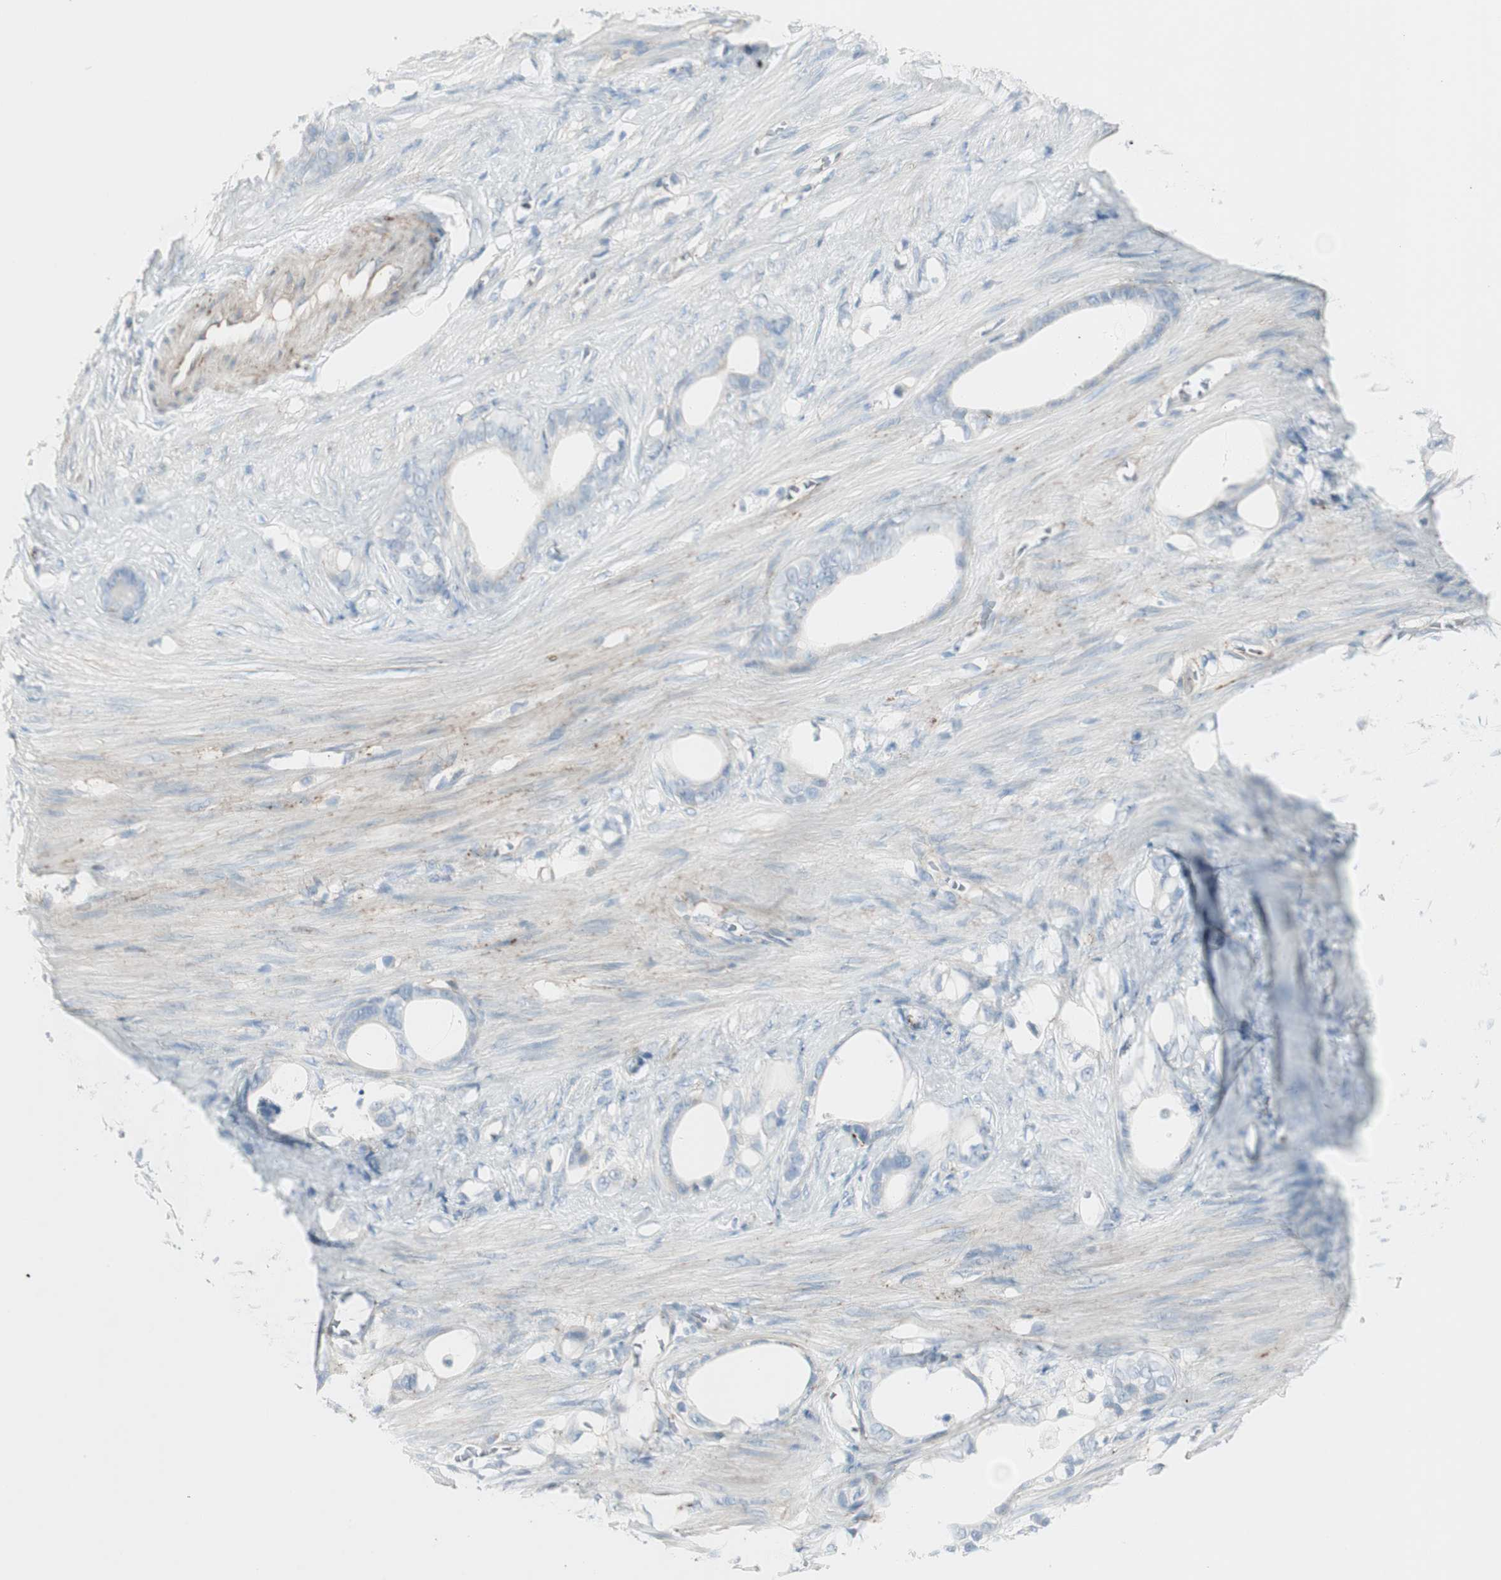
{"staining": {"intensity": "negative", "quantity": "none", "location": "none"}, "tissue": "stomach cancer", "cell_type": "Tumor cells", "image_type": "cancer", "snomed": [{"axis": "morphology", "description": "Adenocarcinoma, NOS"}, {"axis": "topography", "description": "Stomach"}], "caption": "This is an immunohistochemistry (IHC) photomicrograph of stomach adenocarcinoma. There is no expression in tumor cells.", "gene": "CACNA2D1", "patient": {"sex": "female", "age": 75}}